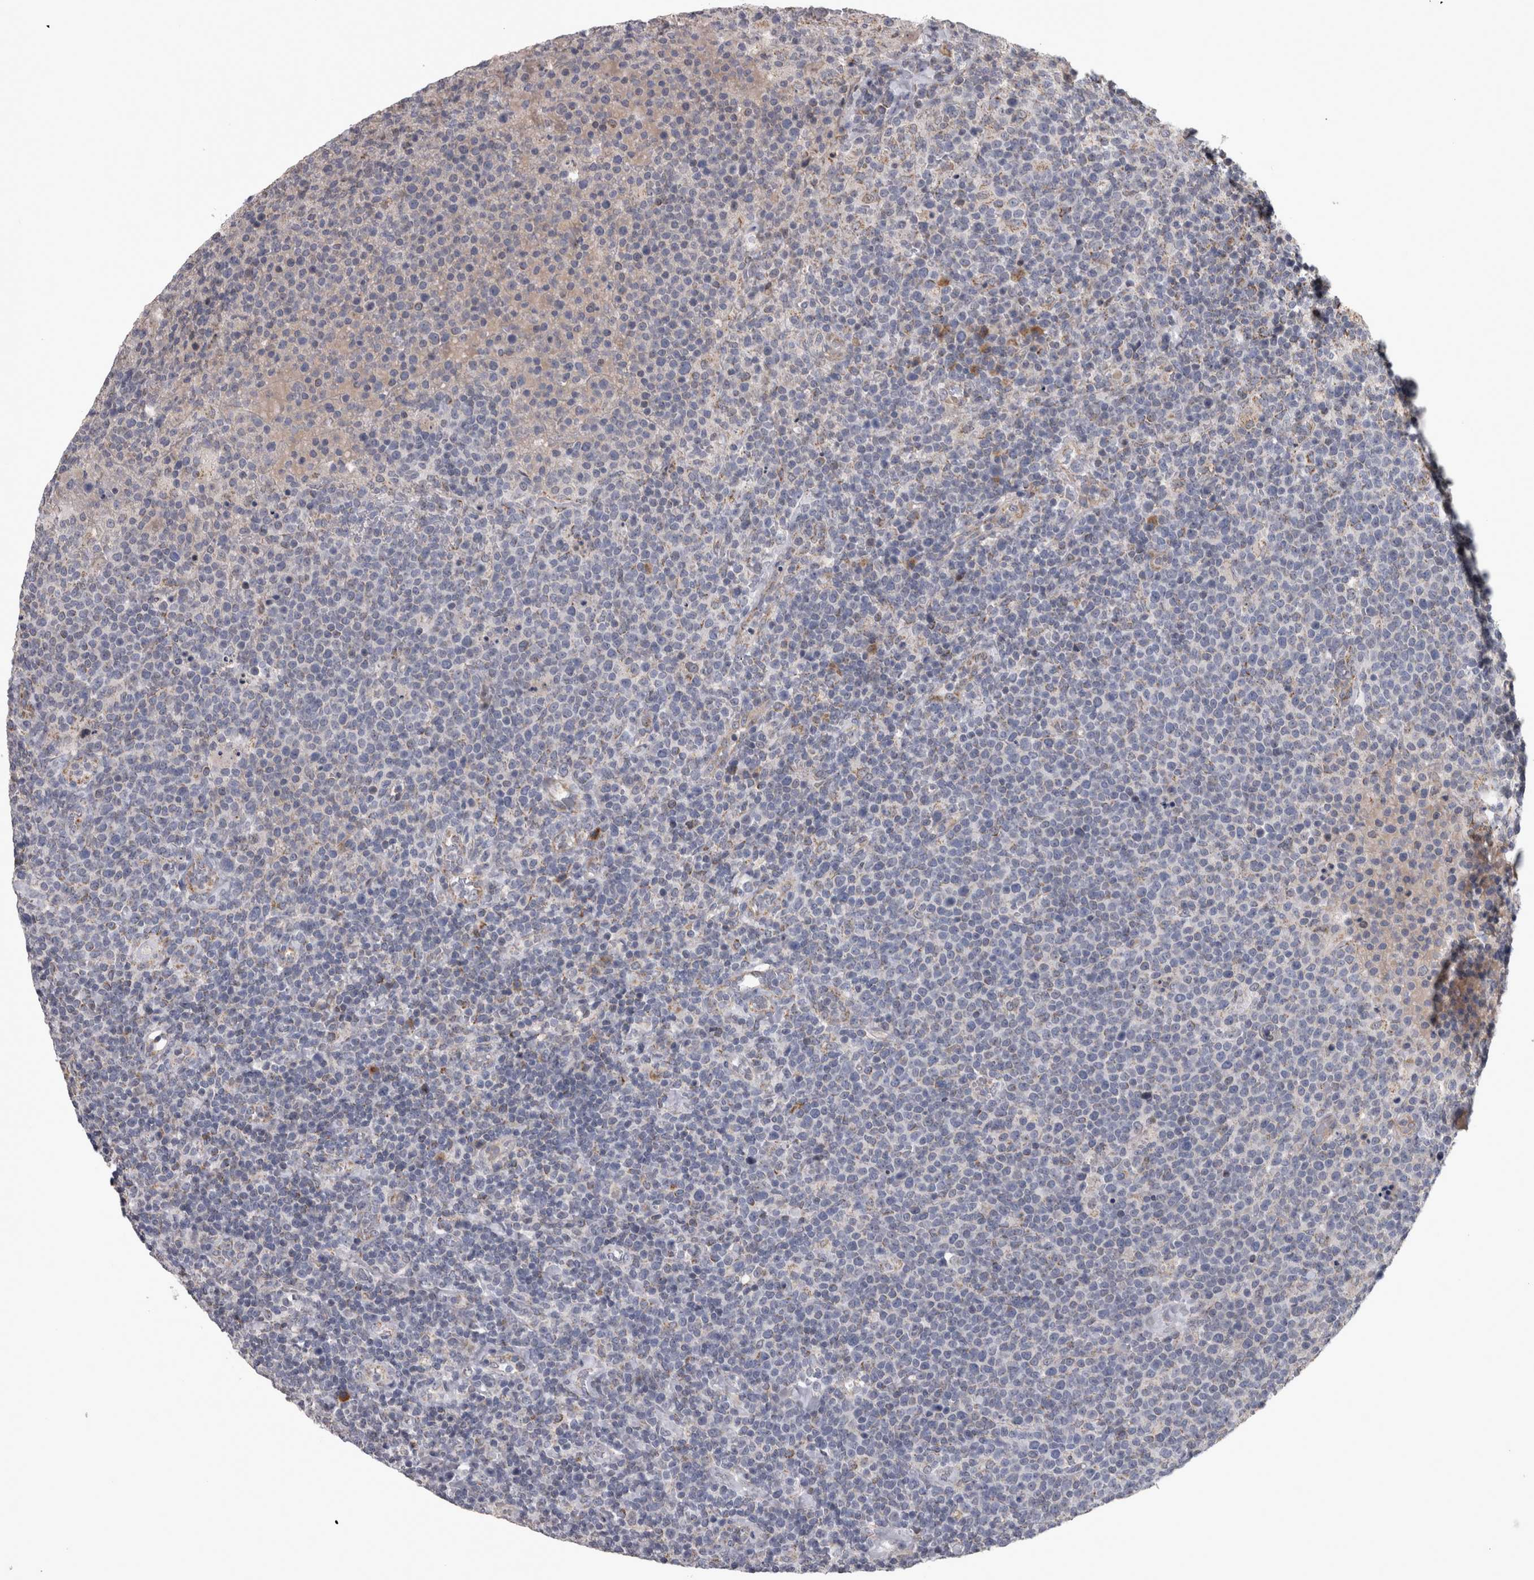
{"staining": {"intensity": "moderate", "quantity": "<25%", "location": "cytoplasmic/membranous"}, "tissue": "lymphoma", "cell_type": "Tumor cells", "image_type": "cancer", "snomed": [{"axis": "morphology", "description": "Malignant lymphoma, non-Hodgkin's type, High grade"}, {"axis": "topography", "description": "Lymph node"}], "caption": "Immunohistochemistry photomicrograph of neoplastic tissue: human lymphoma stained using immunohistochemistry exhibits low levels of moderate protein expression localized specifically in the cytoplasmic/membranous of tumor cells, appearing as a cytoplasmic/membranous brown color.", "gene": "DBT", "patient": {"sex": "male", "age": 61}}